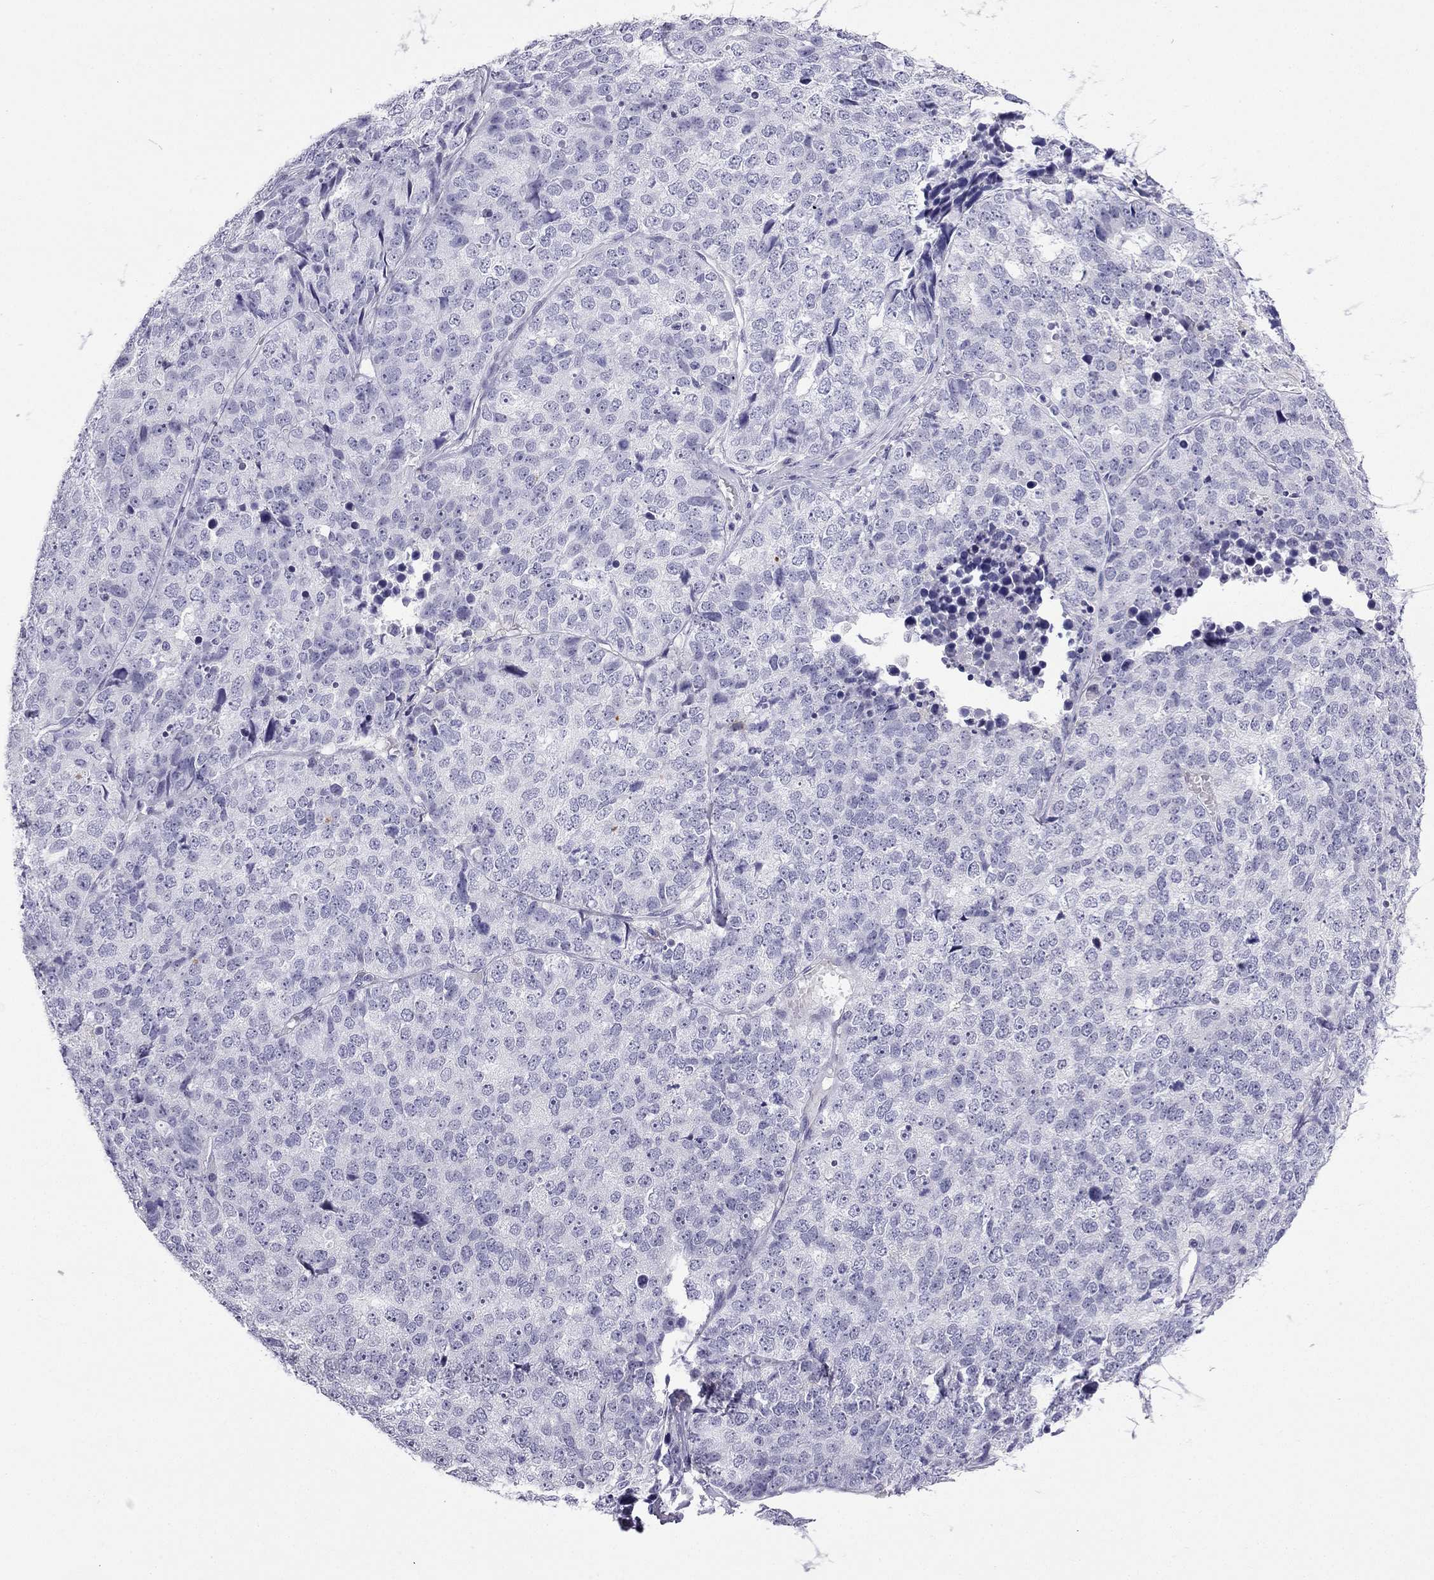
{"staining": {"intensity": "negative", "quantity": "none", "location": "none"}, "tissue": "stomach cancer", "cell_type": "Tumor cells", "image_type": "cancer", "snomed": [{"axis": "morphology", "description": "Adenocarcinoma, NOS"}, {"axis": "topography", "description": "Stomach"}], "caption": "The immunohistochemistry (IHC) histopathology image has no significant staining in tumor cells of adenocarcinoma (stomach) tissue.", "gene": "GJA8", "patient": {"sex": "male", "age": 69}}